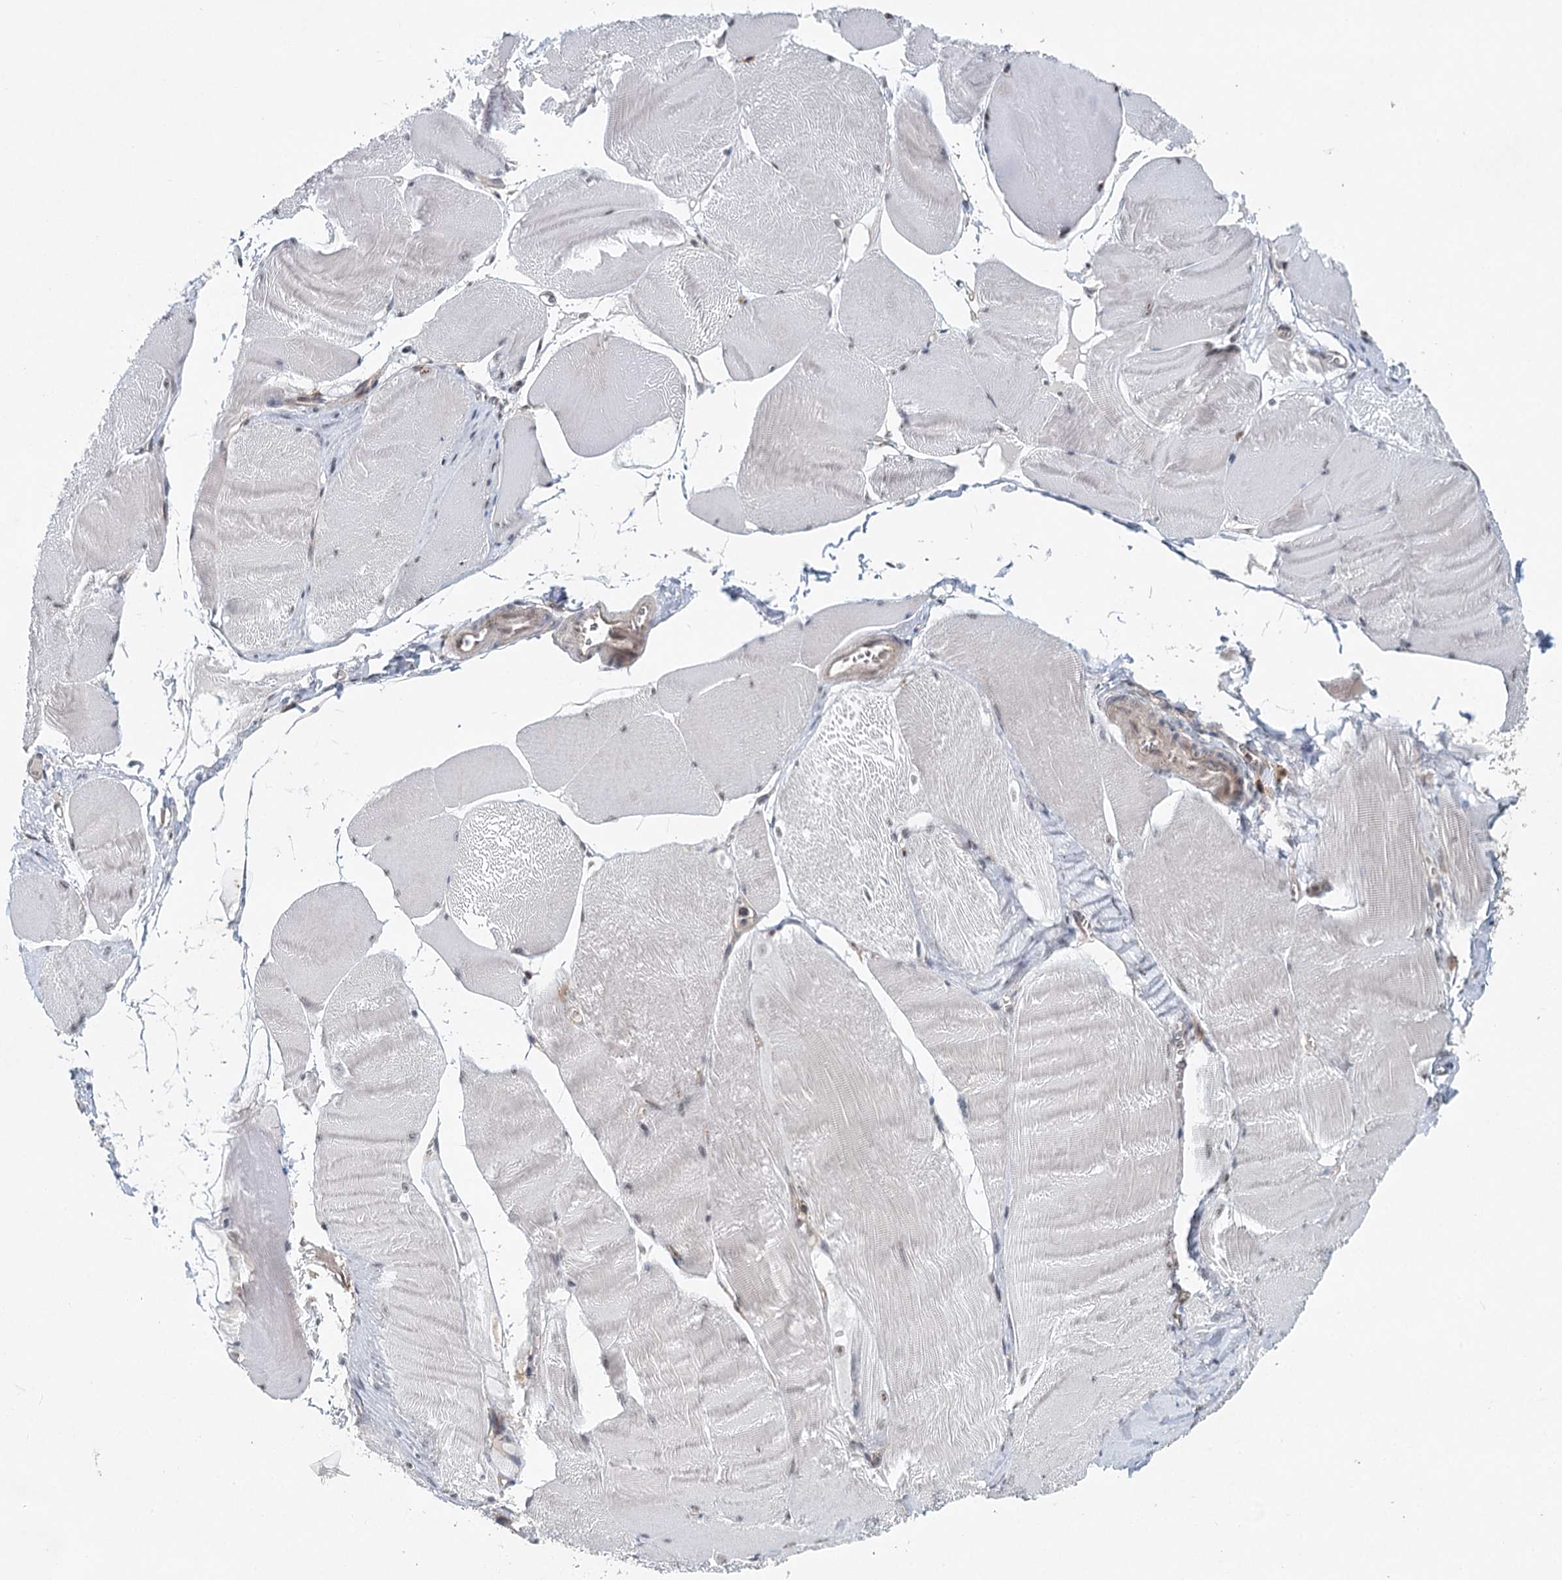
{"staining": {"intensity": "negative", "quantity": "none", "location": "none"}, "tissue": "skeletal muscle", "cell_type": "Myocytes", "image_type": "normal", "snomed": [{"axis": "morphology", "description": "Normal tissue, NOS"}, {"axis": "morphology", "description": "Basal cell carcinoma"}, {"axis": "topography", "description": "Skeletal muscle"}], "caption": "High magnification brightfield microscopy of normal skeletal muscle stained with DAB (3,3'-diaminobenzidine) (brown) and counterstained with hematoxylin (blue): myocytes show no significant expression.", "gene": "CDC42SE2", "patient": {"sex": "female", "age": 64}}